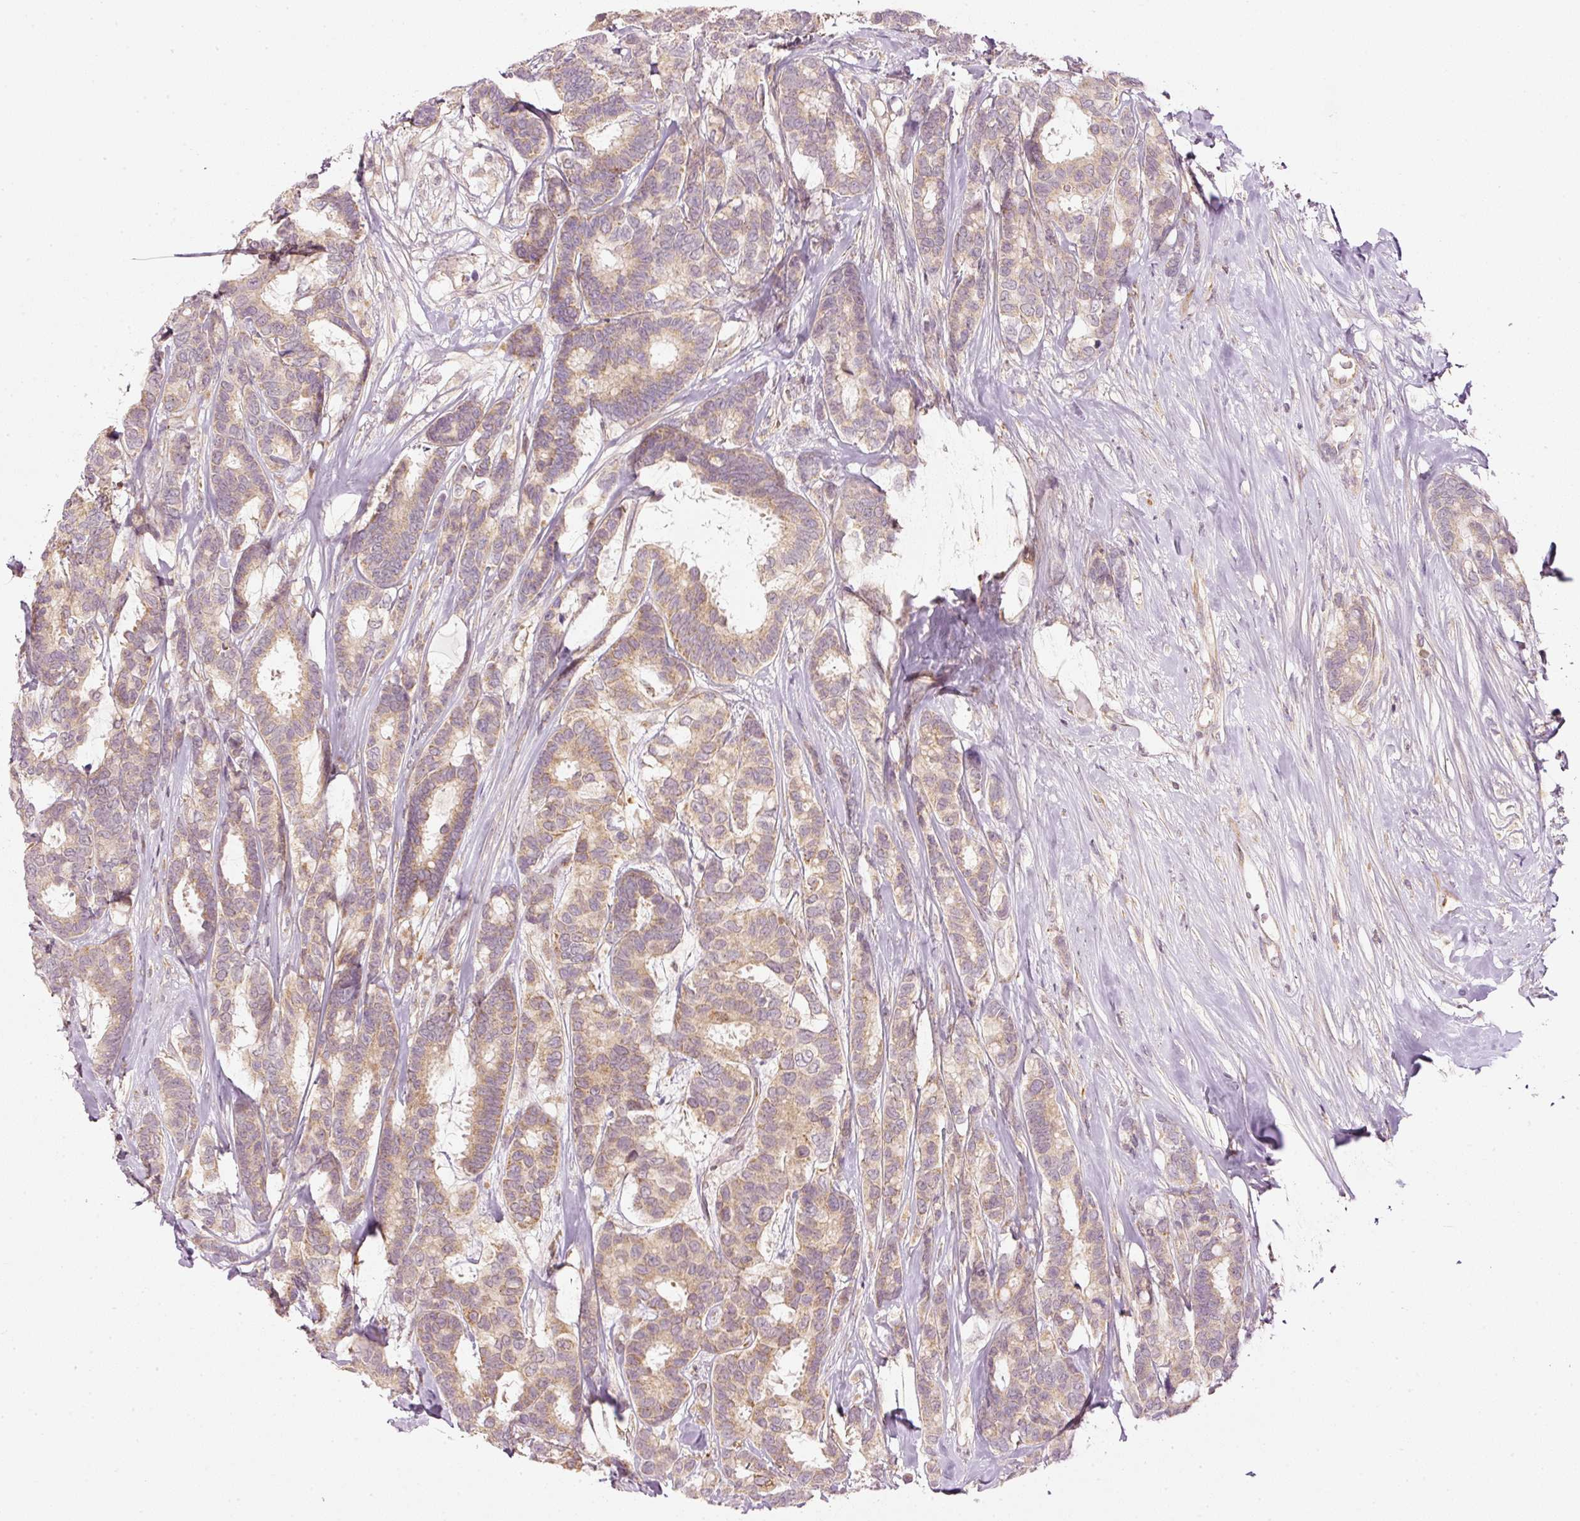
{"staining": {"intensity": "moderate", "quantity": ">75%", "location": "cytoplasmic/membranous"}, "tissue": "breast cancer", "cell_type": "Tumor cells", "image_type": "cancer", "snomed": [{"axis": "morphology", "description": "Duct carcinoma"}, {"axis": "topography", "description": "Breast"}], "caption": "An immunohistochemistry (IHC) photomicrograph of tumor tissue is shown. Protein staining in brown labels moderate cytoplasmic/membranous positivity in breast infiltrating ductal carcinoma within tumor cells.", "gene": "CDC20B", "patient": {"sex": "female", "age": 87}}